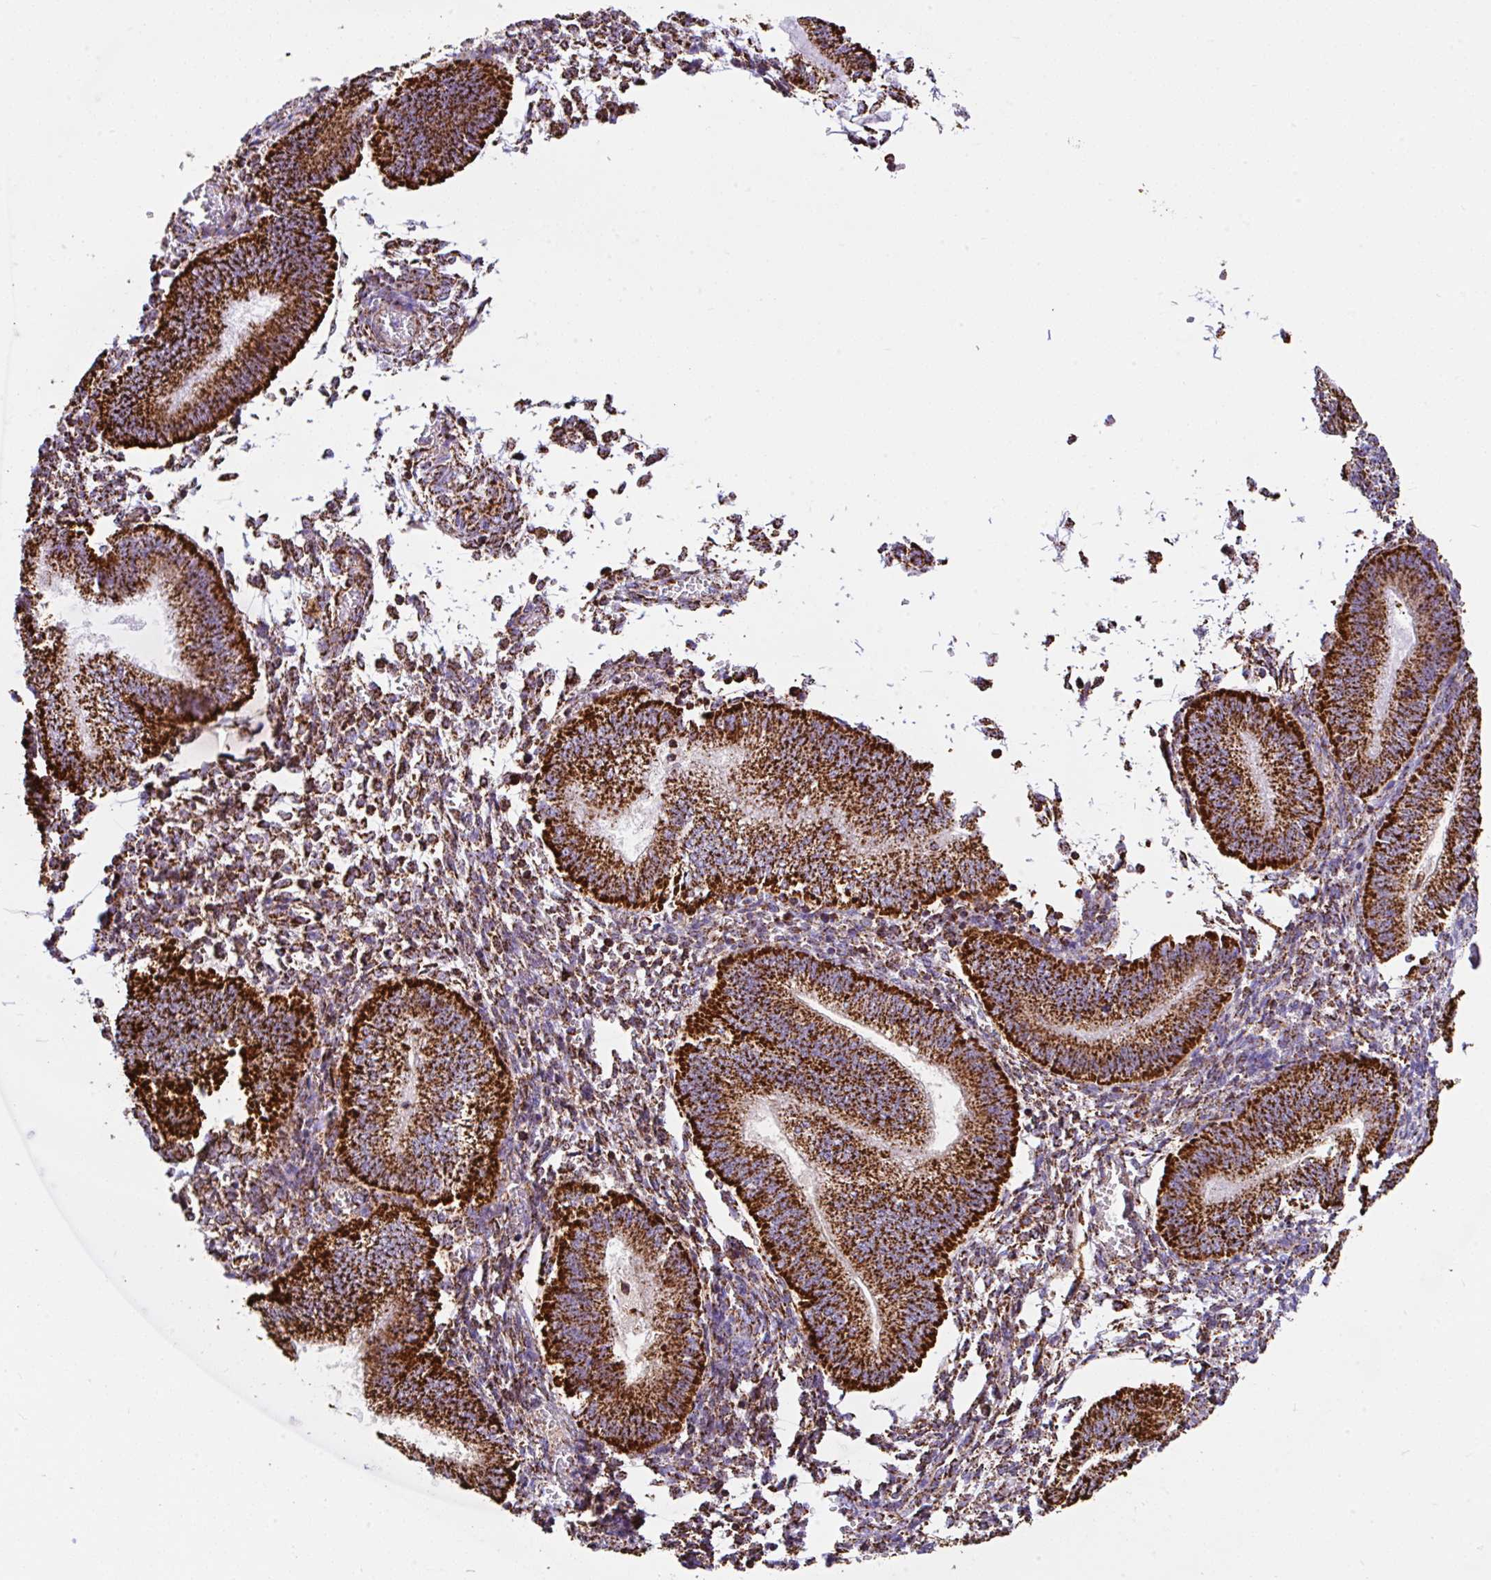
{"staining": {"intensity": "strong", "quantity": ">75%", "location": "cytoplasmic/membranous"}, "tissue": "endometrium", "cell_type": "Cells in endometrial stroma", "image_type": "normal", "snomed": [{"axis": "morphology", "description": "Normal tissue, NOS"}, {"axis": "topography", "description": "Endometrium"}], "caption": "This micrograph reveals normal endometrium stained with IHC to label a protein in brown. The cytoplasmic/membranous of cells in endometrial stroma show strong positivity for the protein. Nuclei are counter-stained blue.", "gene": "ANKRD33B", "patient": {"sex": "female", "age": 25}}